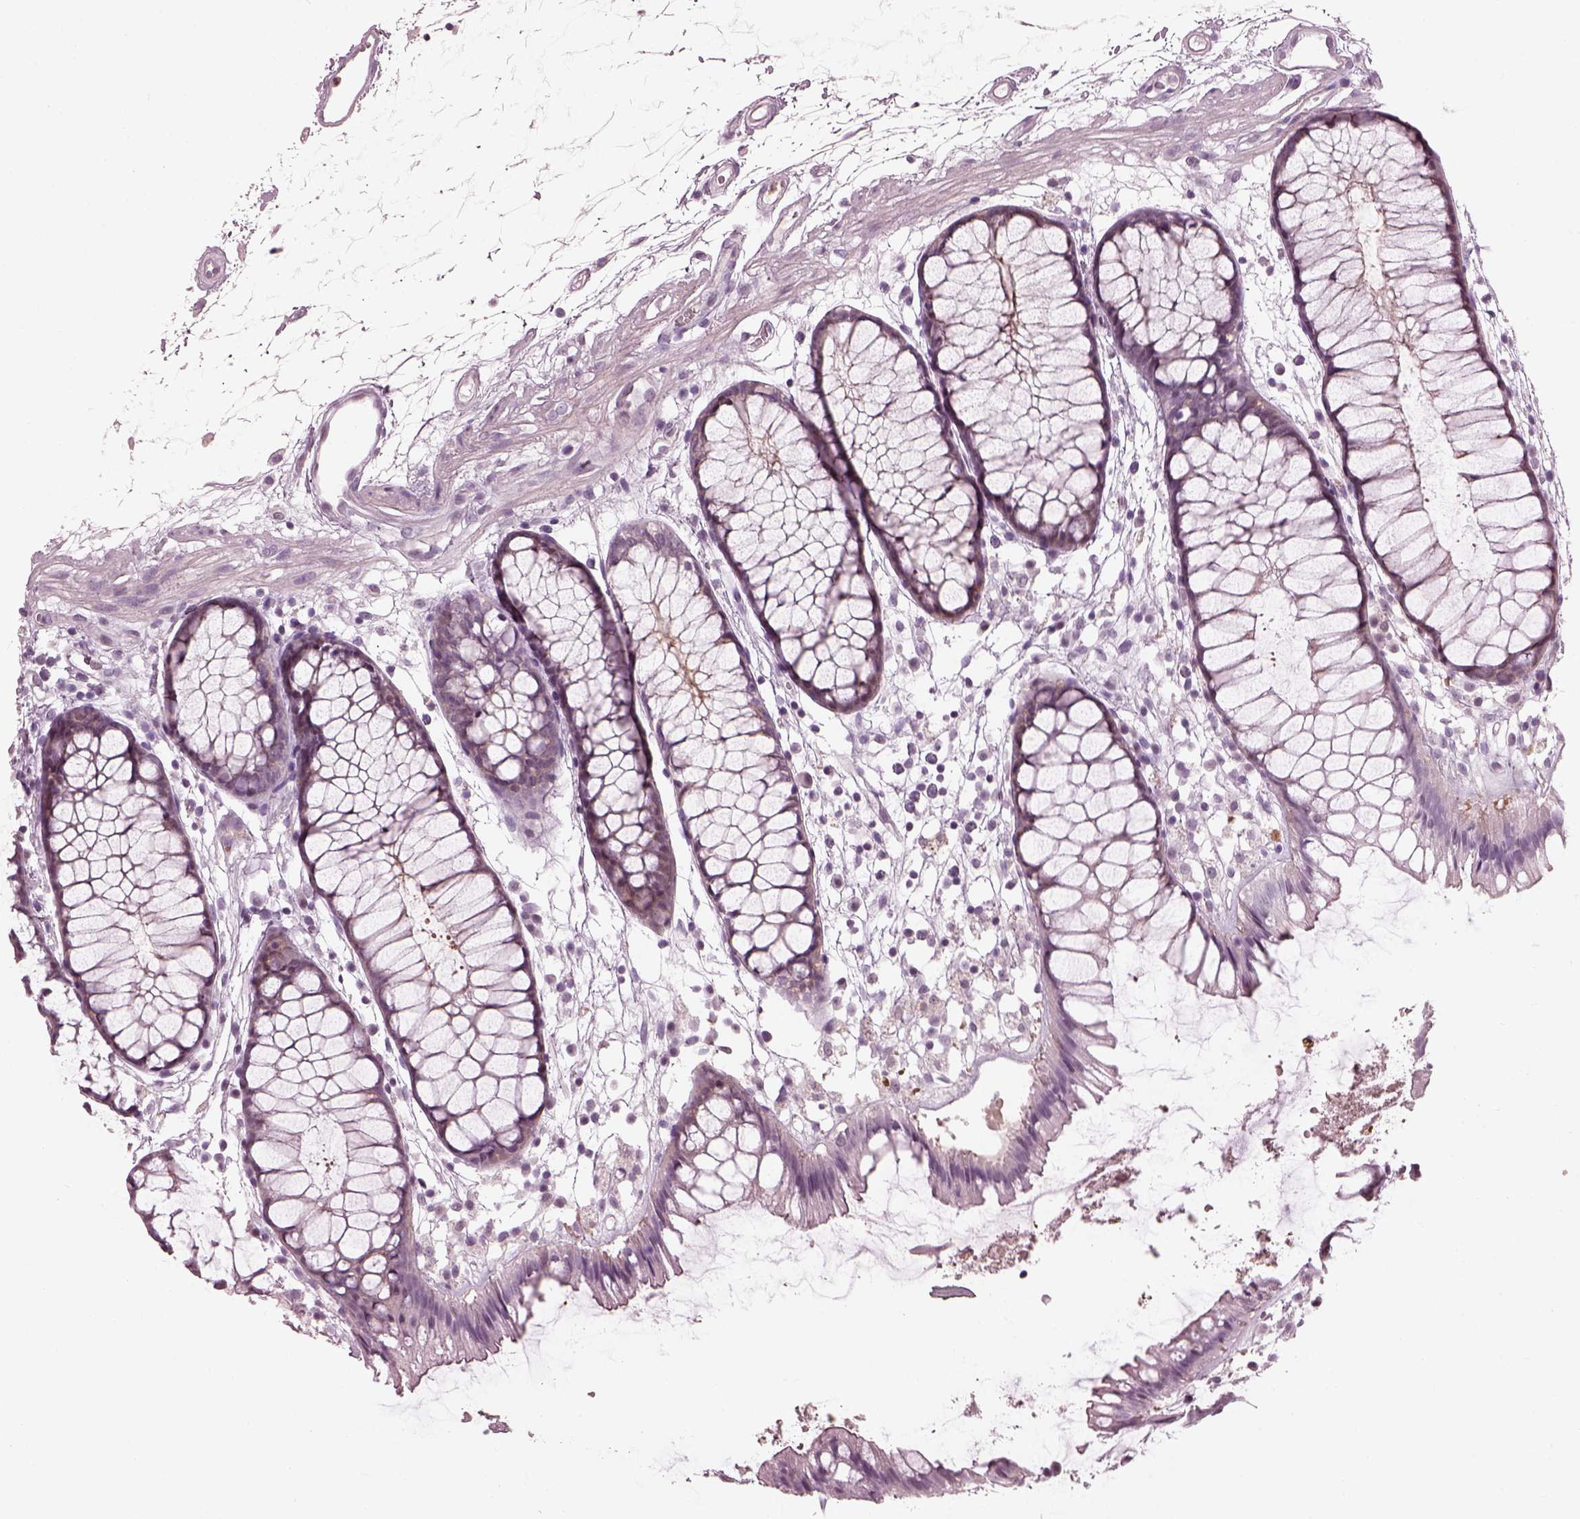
{"staining": {"intensity": "negative", "quantity": "none", "location": "none"}, "tissue": "colon", "cell_type": "Endothelial cells", "image_type": "normal", "snomed": [{"axis": "morphology", "description": "Normal tissue, NOS"}, {"axis": "morphology", "description": "Adenocarcinoma, NOS"}, {"axis": "topography", "description": "Colon"}], "caption": "Immunohistochemistry photomicrograph of normal colon: colon stained with DAB (3,3'-diaminobenzidine) demonstrates no significant protein expression in endothelial cells.", "gene": "BFSP1", "patient": {"sex": "male", "age": 65}}